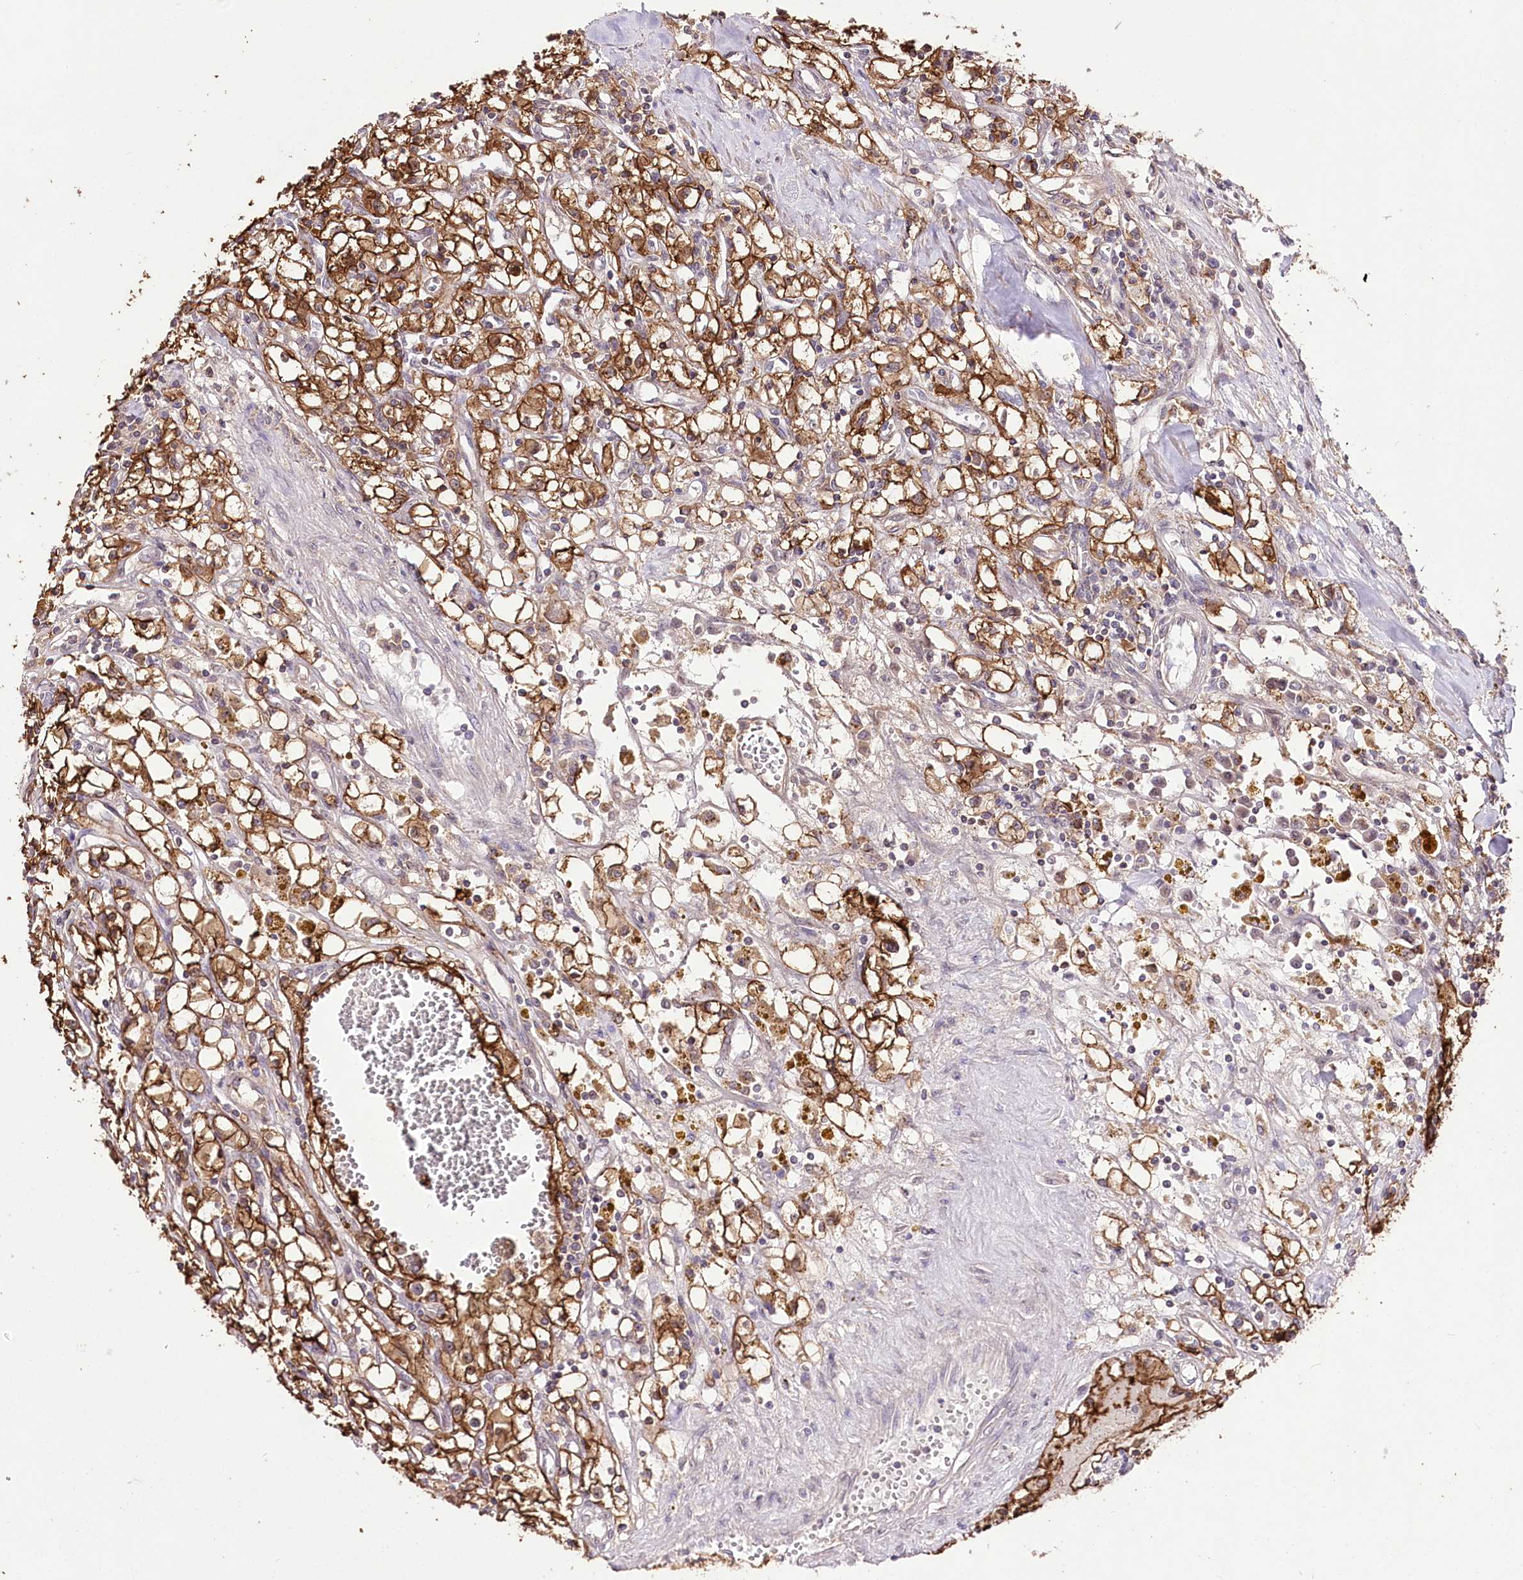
{"staining": {"intensity": "strong", "quantity": ">75%", "location": "cytoplasmic/membranous"}, "tissue": "renal cancer", "cell_type": "Tumor cells", "image_type": "cancer", "snomed": [{"axis": "morphology", "description": "Adenocarcinoma, NOS"}, {"axis": "topography", "description": "Kidney"}], "caption": "Immunohistochemical staining of renal cancer exhibits high levels of strong cytoplasmic/membranous protein expression in about >75% of tumor cells.", "gene": "UGP2", "patient": {"sex": "male", "age": 56}}